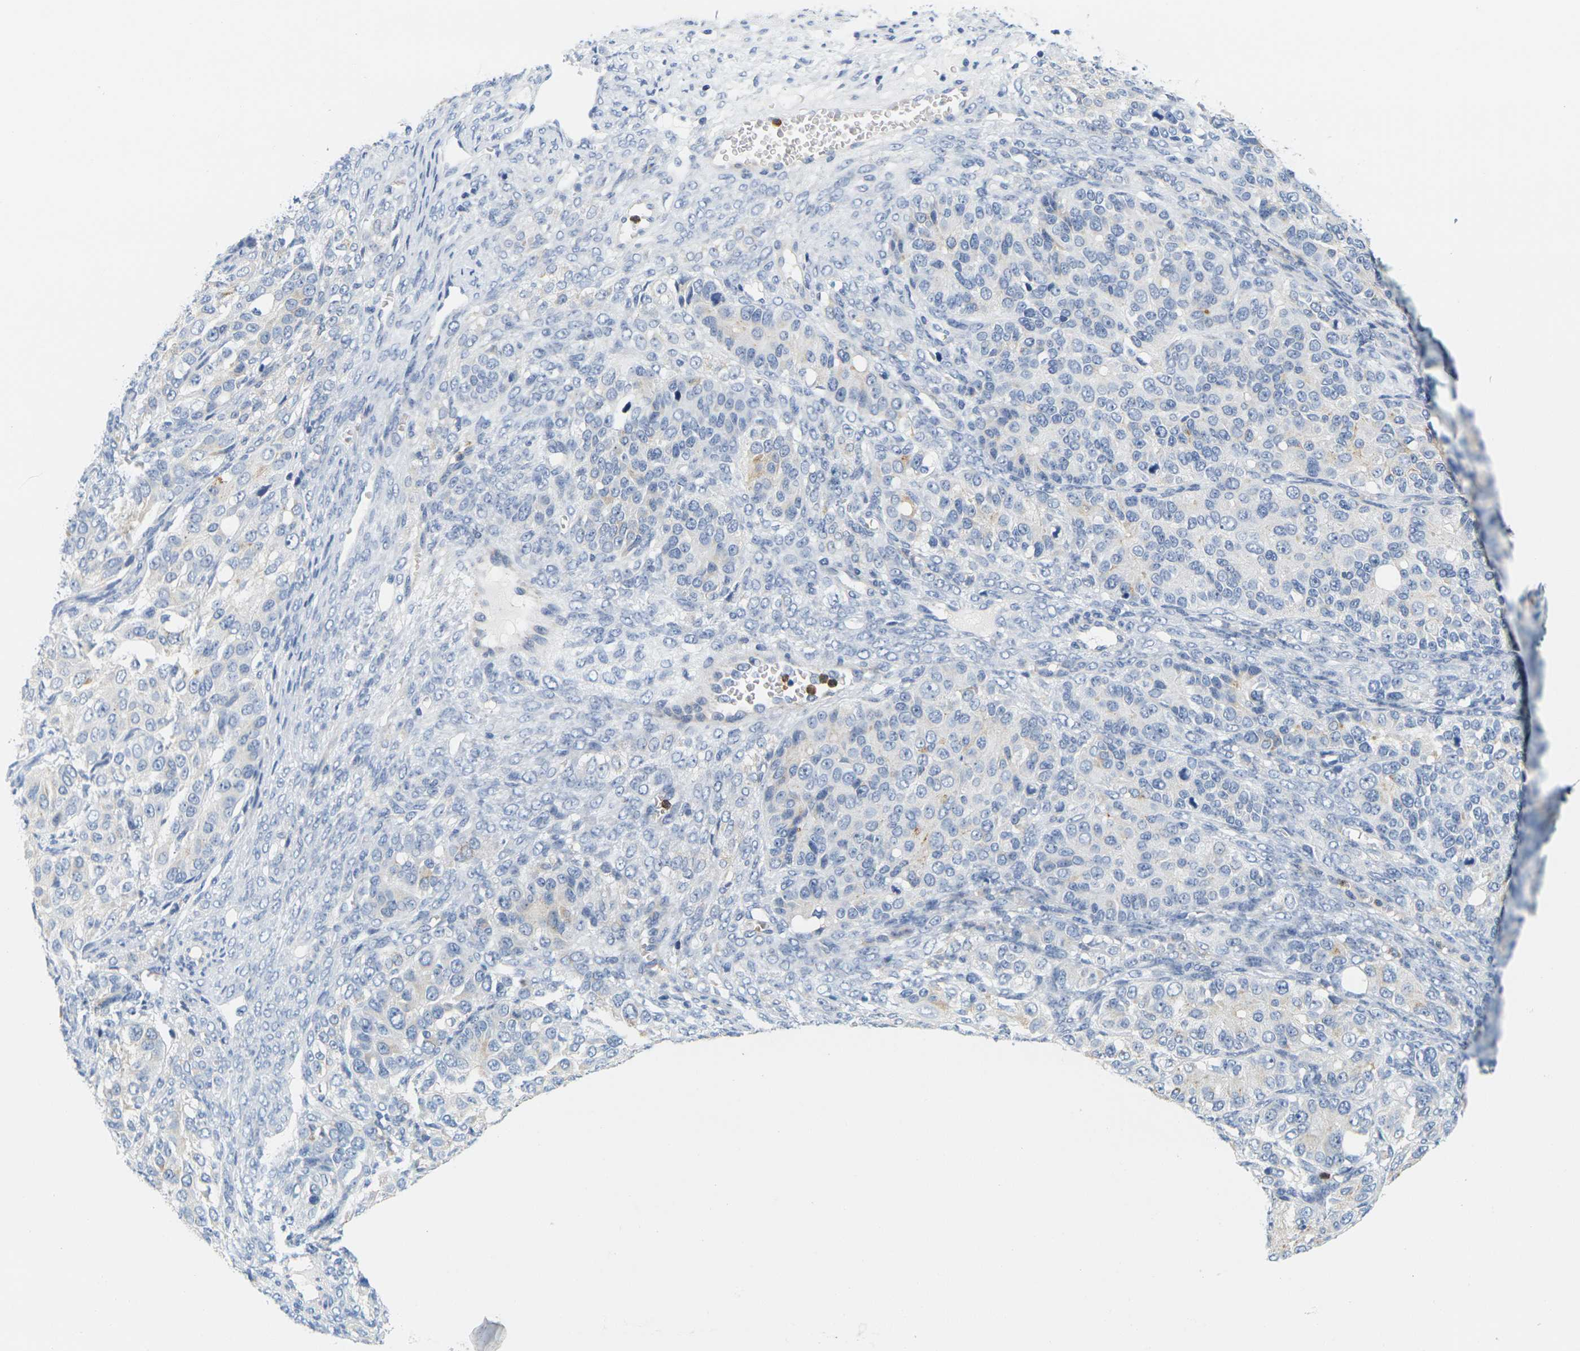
{"staining": {"intensity": "weak", "quantity": "<25%", "location": "cytoplasmic/membranous"}, "tissue": "ovarian cancer", "cell_type": "Tumor cells", "image_type": "cancer", "snomed": [{"axis": "morphology", "description": "Carcinoma, endometroid"}, {"axis": "topography", "description": "Ovary"}], "caption": "Immunohistochemistry histopathology image of human endometroid carcinoma (ovarian) stained for a protein (brown), which reveals no staining in tumor cells. (Stains: DAB immunohistochemistry (IHC) with hematoxylin counter stain, Microscopy: brightfield microscopy at high magnification).", "gene": "KLK5", "patient": {"sex": "female", "age": 51}}